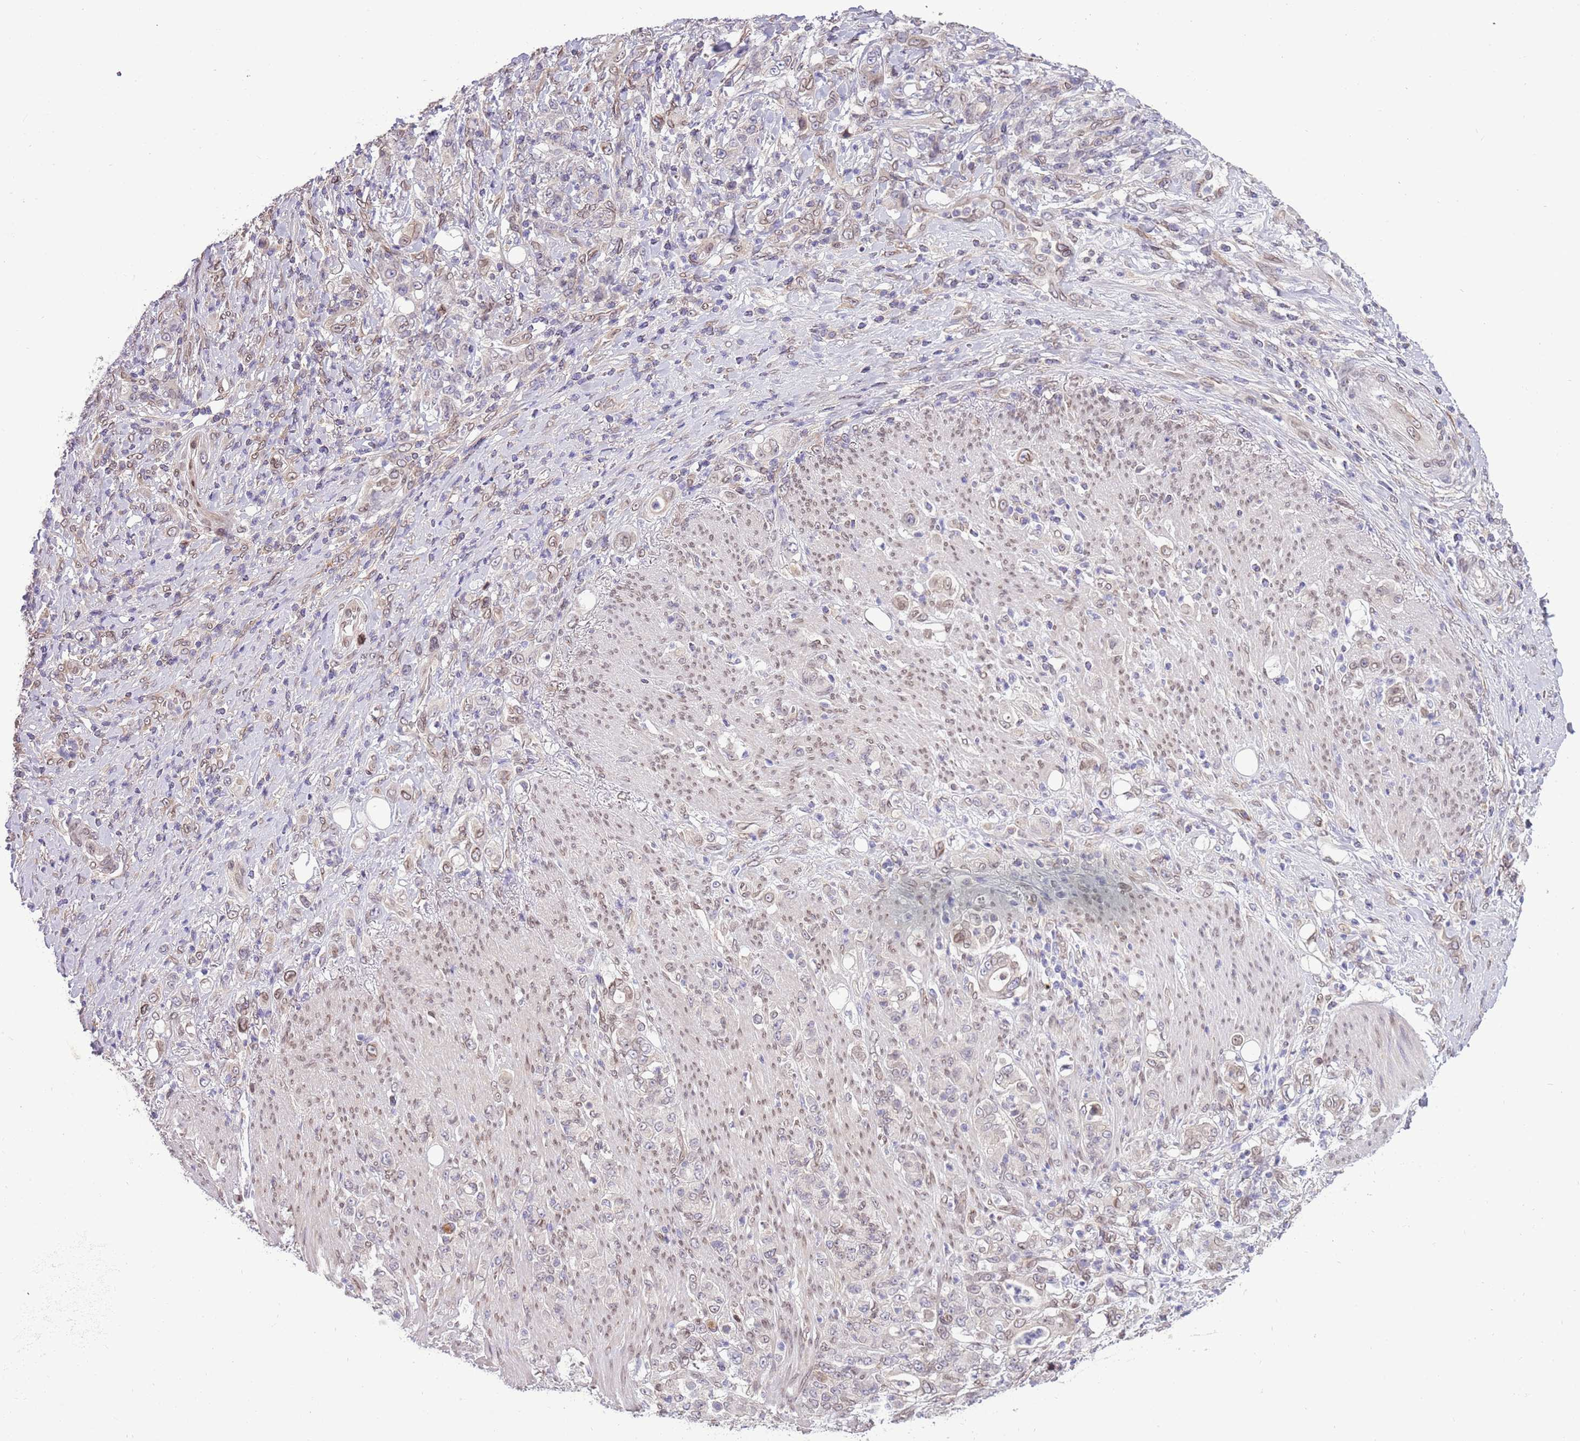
{"staining": {"intensity": "weak", "quantity": "<25%", "location": "nuclear"}, "tissue": "stomach cancer", "cell_type": "Tumor cells", "image_type": "cancer", "snomed": [{"axis": "morphology", "description": "Normal tissue, NOS"}, {"axis": "morphology", "description": "Adenocarcinoma, NOS"}, {"axis": "topography", "description": "Stomach"}], "caption": "High magnification brightfield microscopy of adenocarcinoma (stomach) stained with DAB (brown) and counterstained with hematoxylin (blue): tumor cells show no significant staining. (IHC, brightfield microscopy, high magnification).", "gene": "ZNF665", "patient": {"sex": "female", "age": 79}}